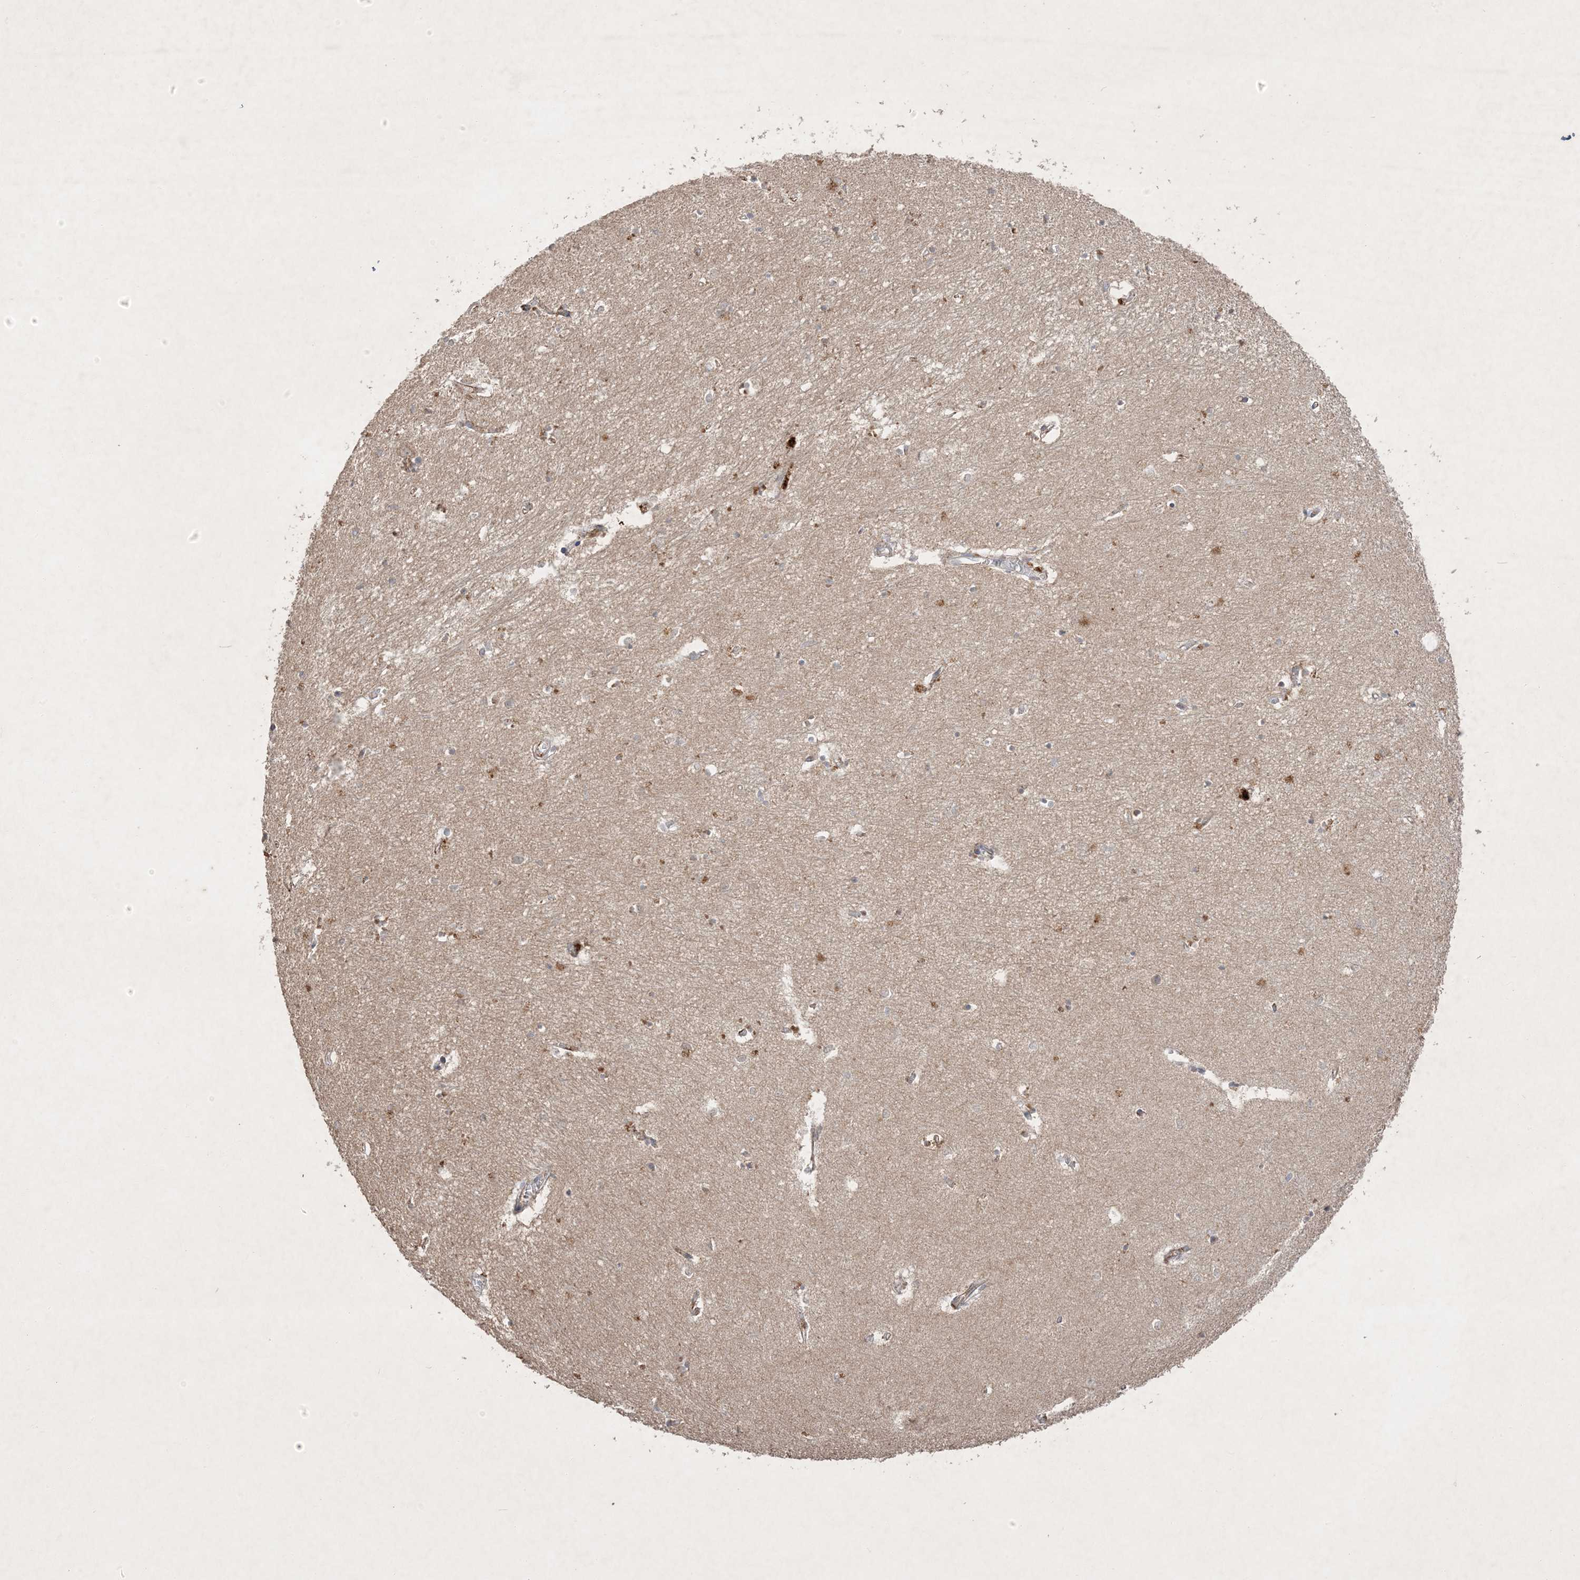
{"staining": {"intensity": "weak", "quantity": "25%-75%", "location": "cytoplasmic/membranous"}, "tissue": "hippocampus", "cell_type": "Glial cells", "image_type": "normal", "snomed": [{"axis": "morphology", "description": "Normal tissue, NOS"}, {"axis": "topography", "description": "Hippocampus"}], "caption": "DAB (3,3'-diaminobenzidine) immunohistochemical staining of normal hippocampus shows weak cytoplasmic/membranous protein staining in about 25%-75% of glial cells.", "gene": "PRSS36", "patient": {"sex": "female", "age": 64}}